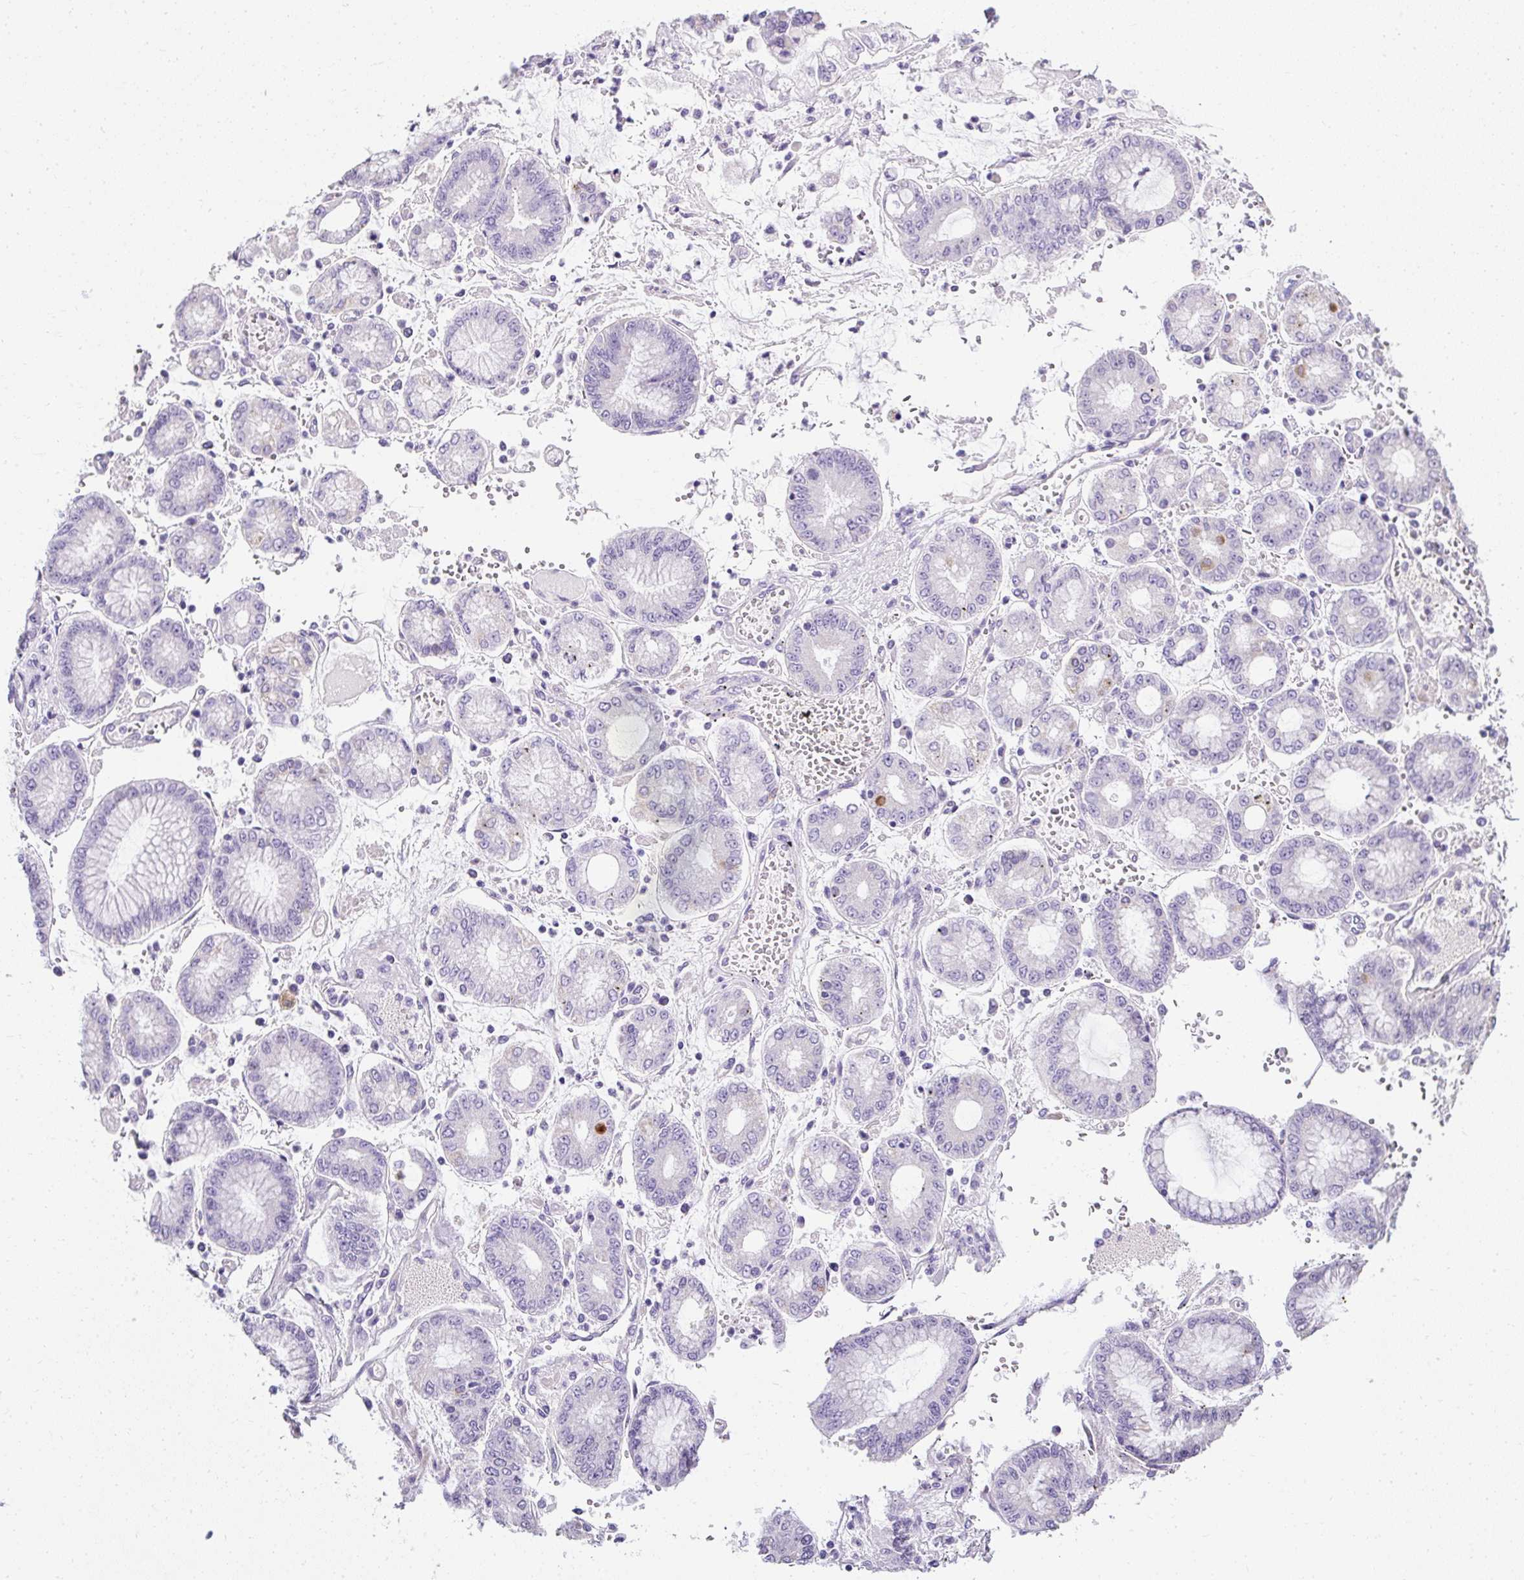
{"staining": {"intensity": "negative", "quantity": "none", "location": "none"}, "tissue": "stomach cancer", "cell_type": "Tumor cells", "image_type": "cancer", "snomed": [{"axis": "morphology", "description": "Adenocarcinoma, NOS"}, {"axis": "topography", "description": "Stomach"}], "caption": "Tumor cells are negative for protein expression in human stomach cancer.", "gene": "C2CD4C", "patient": {"sex": "male", "age": 76}}